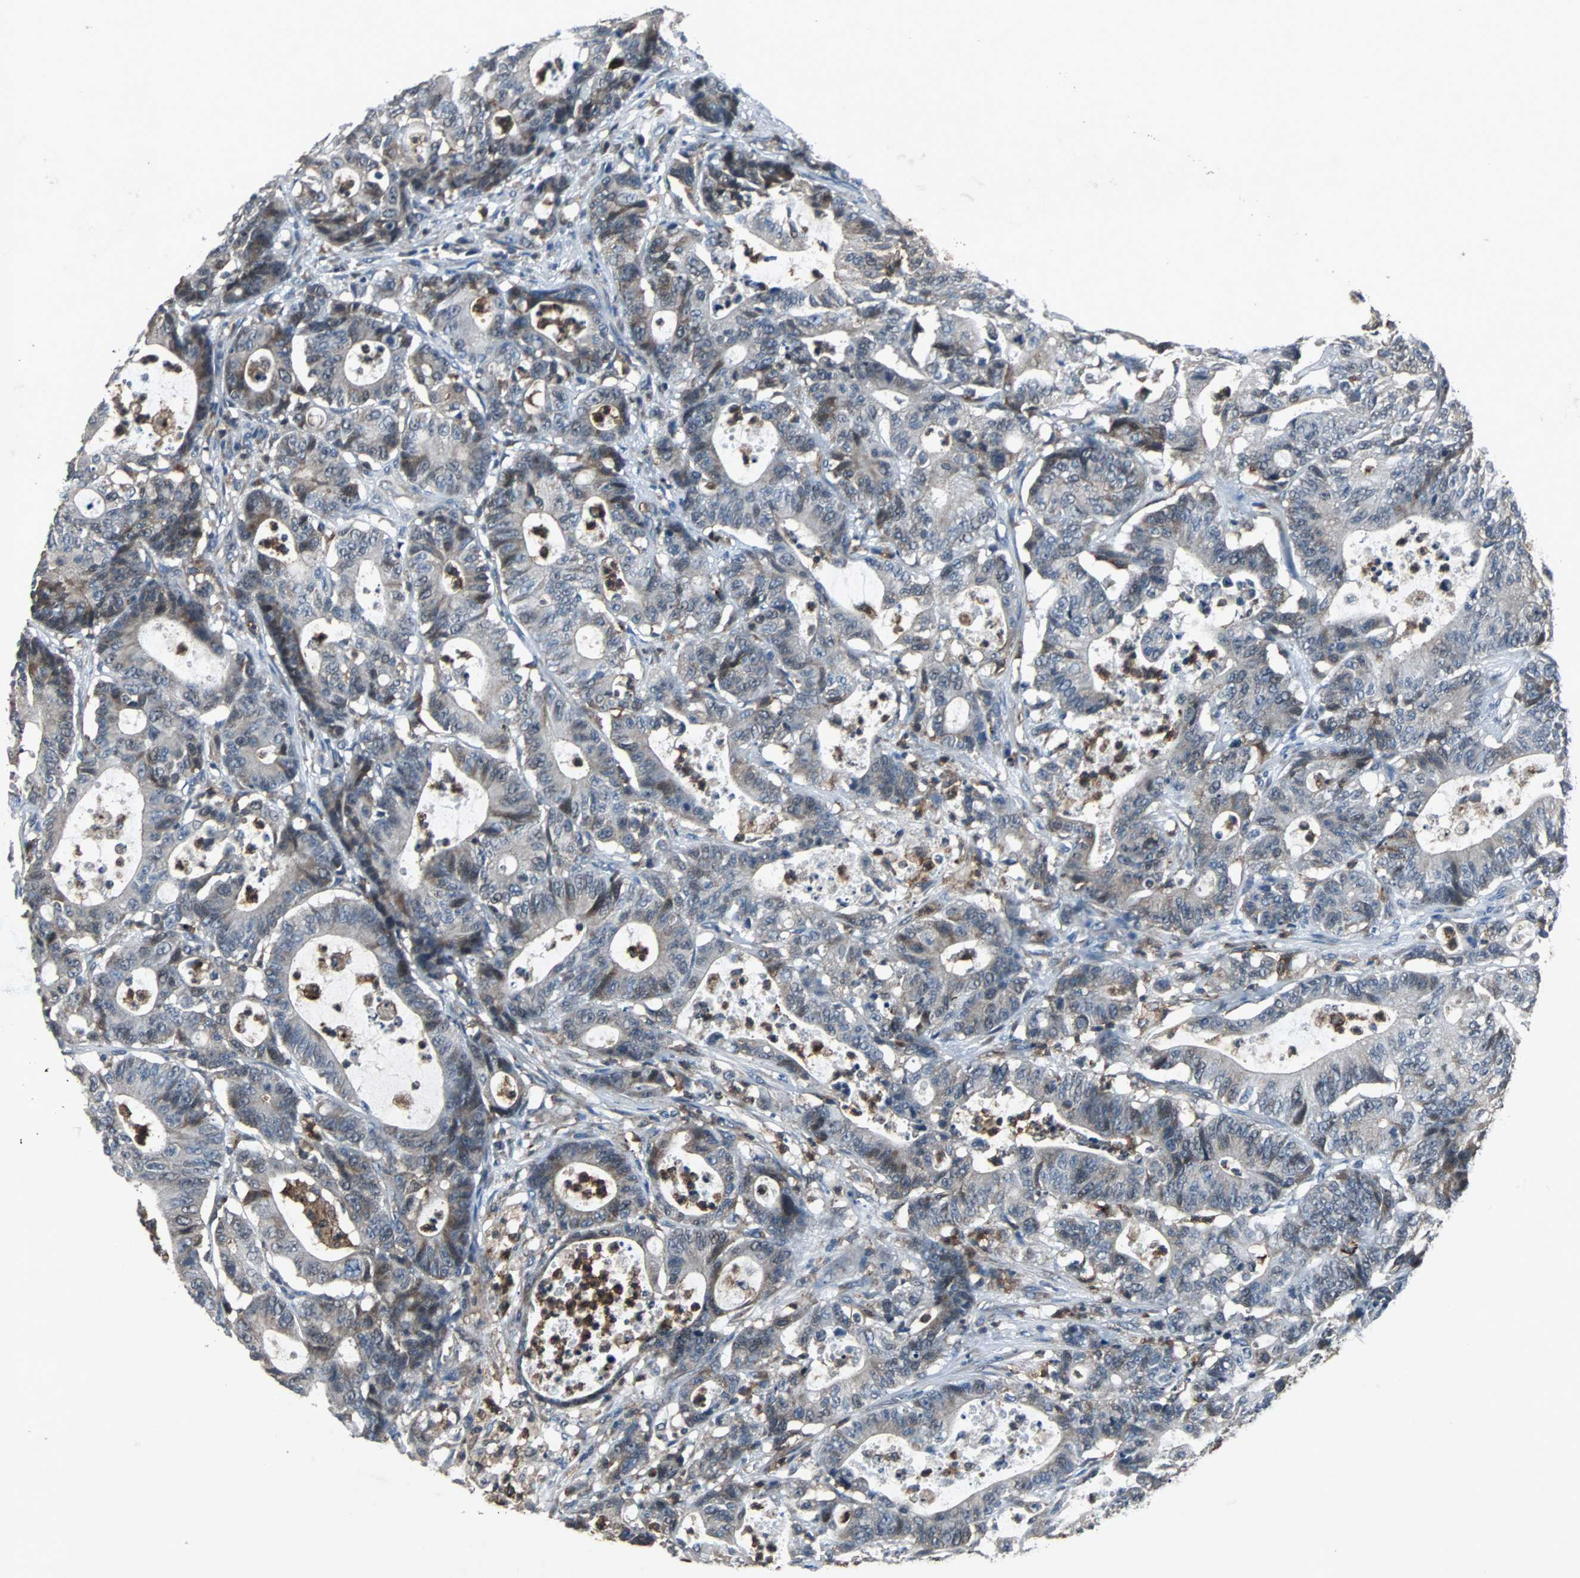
{"staining": {"intensity": "weak", "quantity": "25%-75%", "location": "cytoplasmic/membranous"}, "tissue": "colorectal cancer", "cell_type": "Tumor cells", "image_type": "cancer", "snomed": [{"axis": "morphology", "description": "Adenocarcinoma, NOS"}, {"axis": "topography", "description": "Colon"}], "caption": "Immunohistochemical staining of human colorectal cancer (adenocarcinoma) displays low levels of weak cytoplasmic/membranous protein expression in about 25%-75% of tumor cells. Using DAB (3,3'-diaminobenzidine) (brown) and hematoxylin (blue) stains, captured at high magnification using brightfield microscopy.", "gene": "SOS1", "patient": {"sex": "female", "age": 84}}